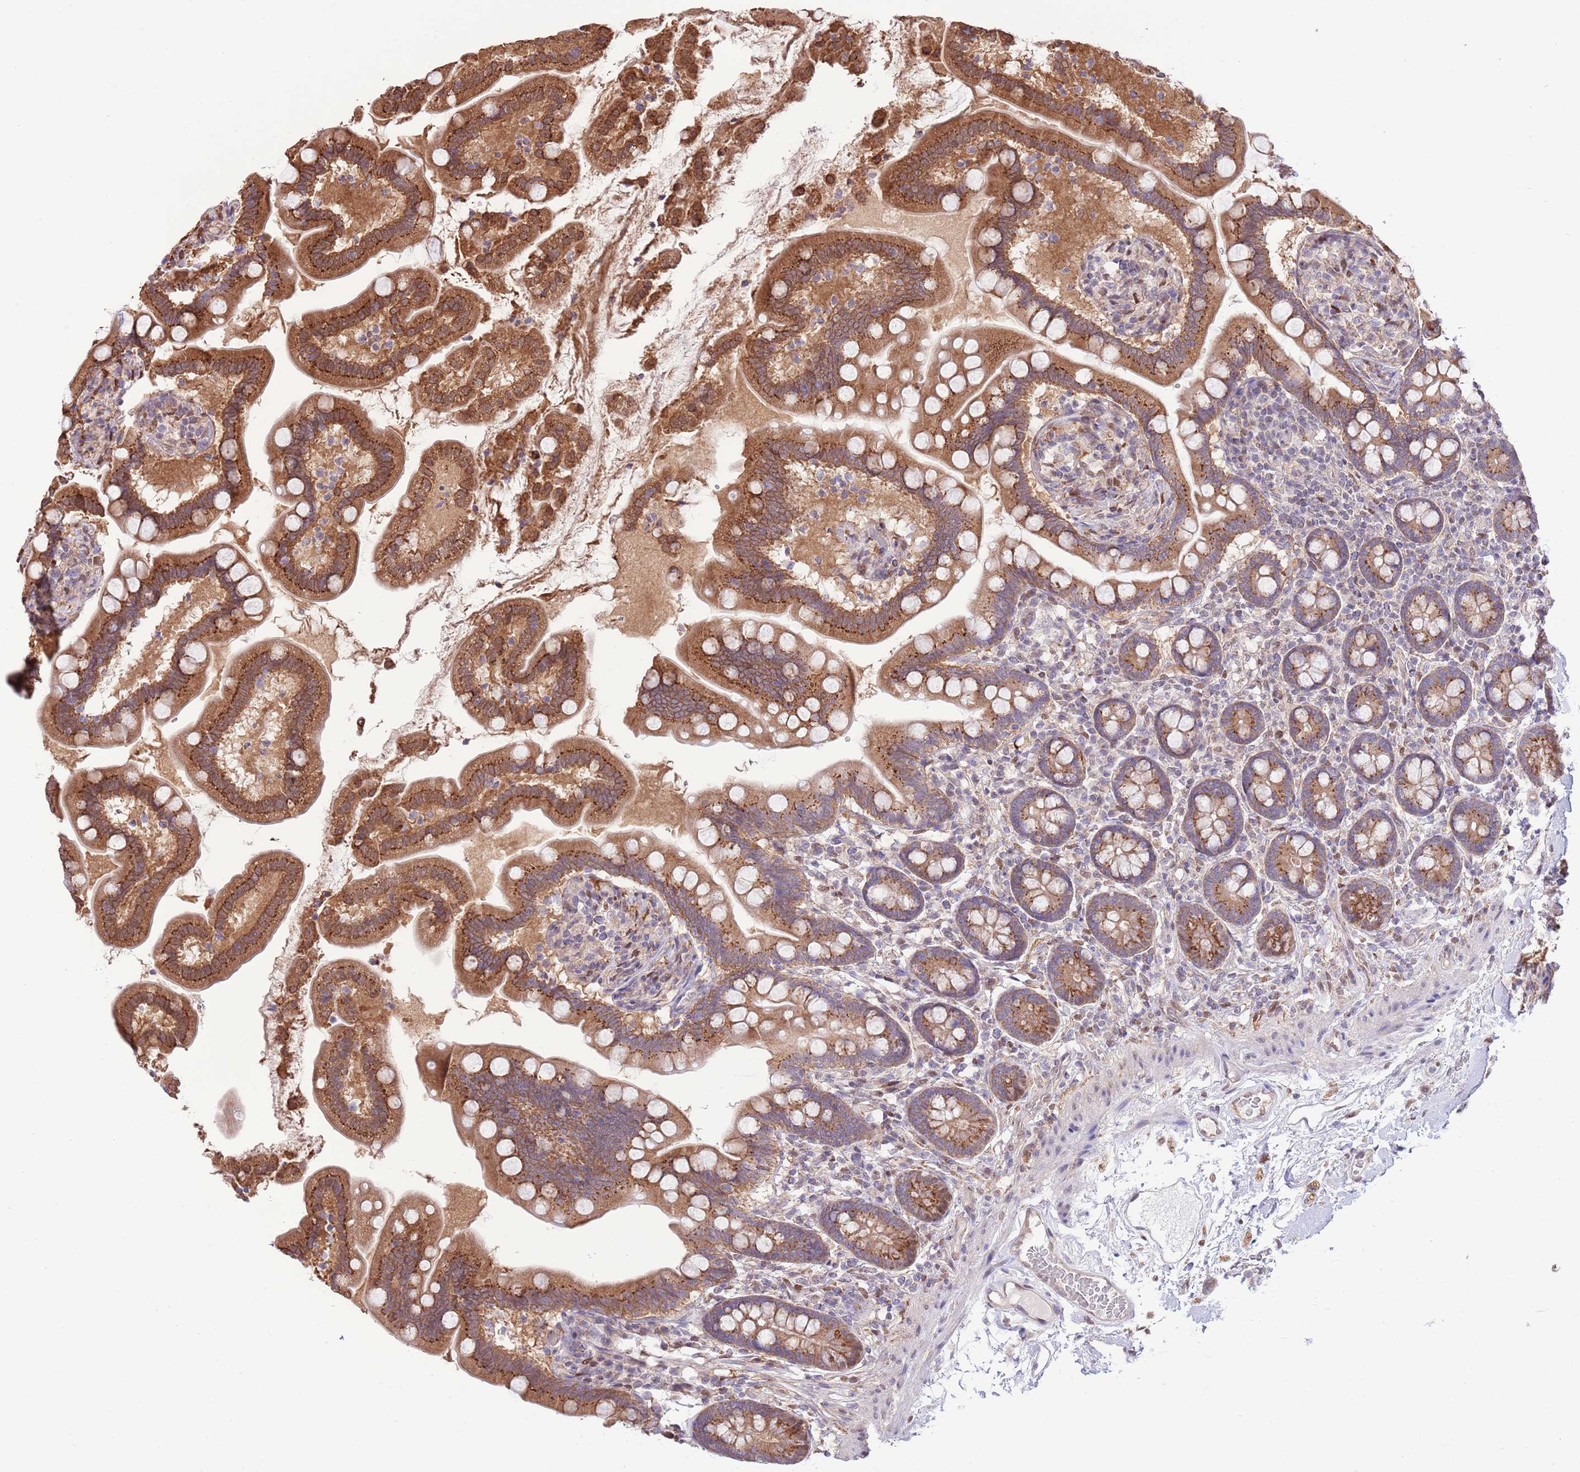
{"staining": {"intensity": "strong", "quantity": ">75%", "location": "cytoplasmic/membranous"}, "tissue": "small intestine", "cell_type": "Glandular cells", "image_type": "normal", "snomed": [{"axis": "morphology", "description": "Normal tissue, NOS"}, {"axis": "topography", "description": "Small intestine"}], "caption": "DAB immunohistochemical staining of unremarkable small intestine demonstrates strong cytoplasmic/membranous protein expression in approximately >75% of glandular cells. (brown staining indicates protein expression, while blue staining denotes nuclei).", "gene": "ARL2BP", "patient": {"sex": "female", "age": 64}}